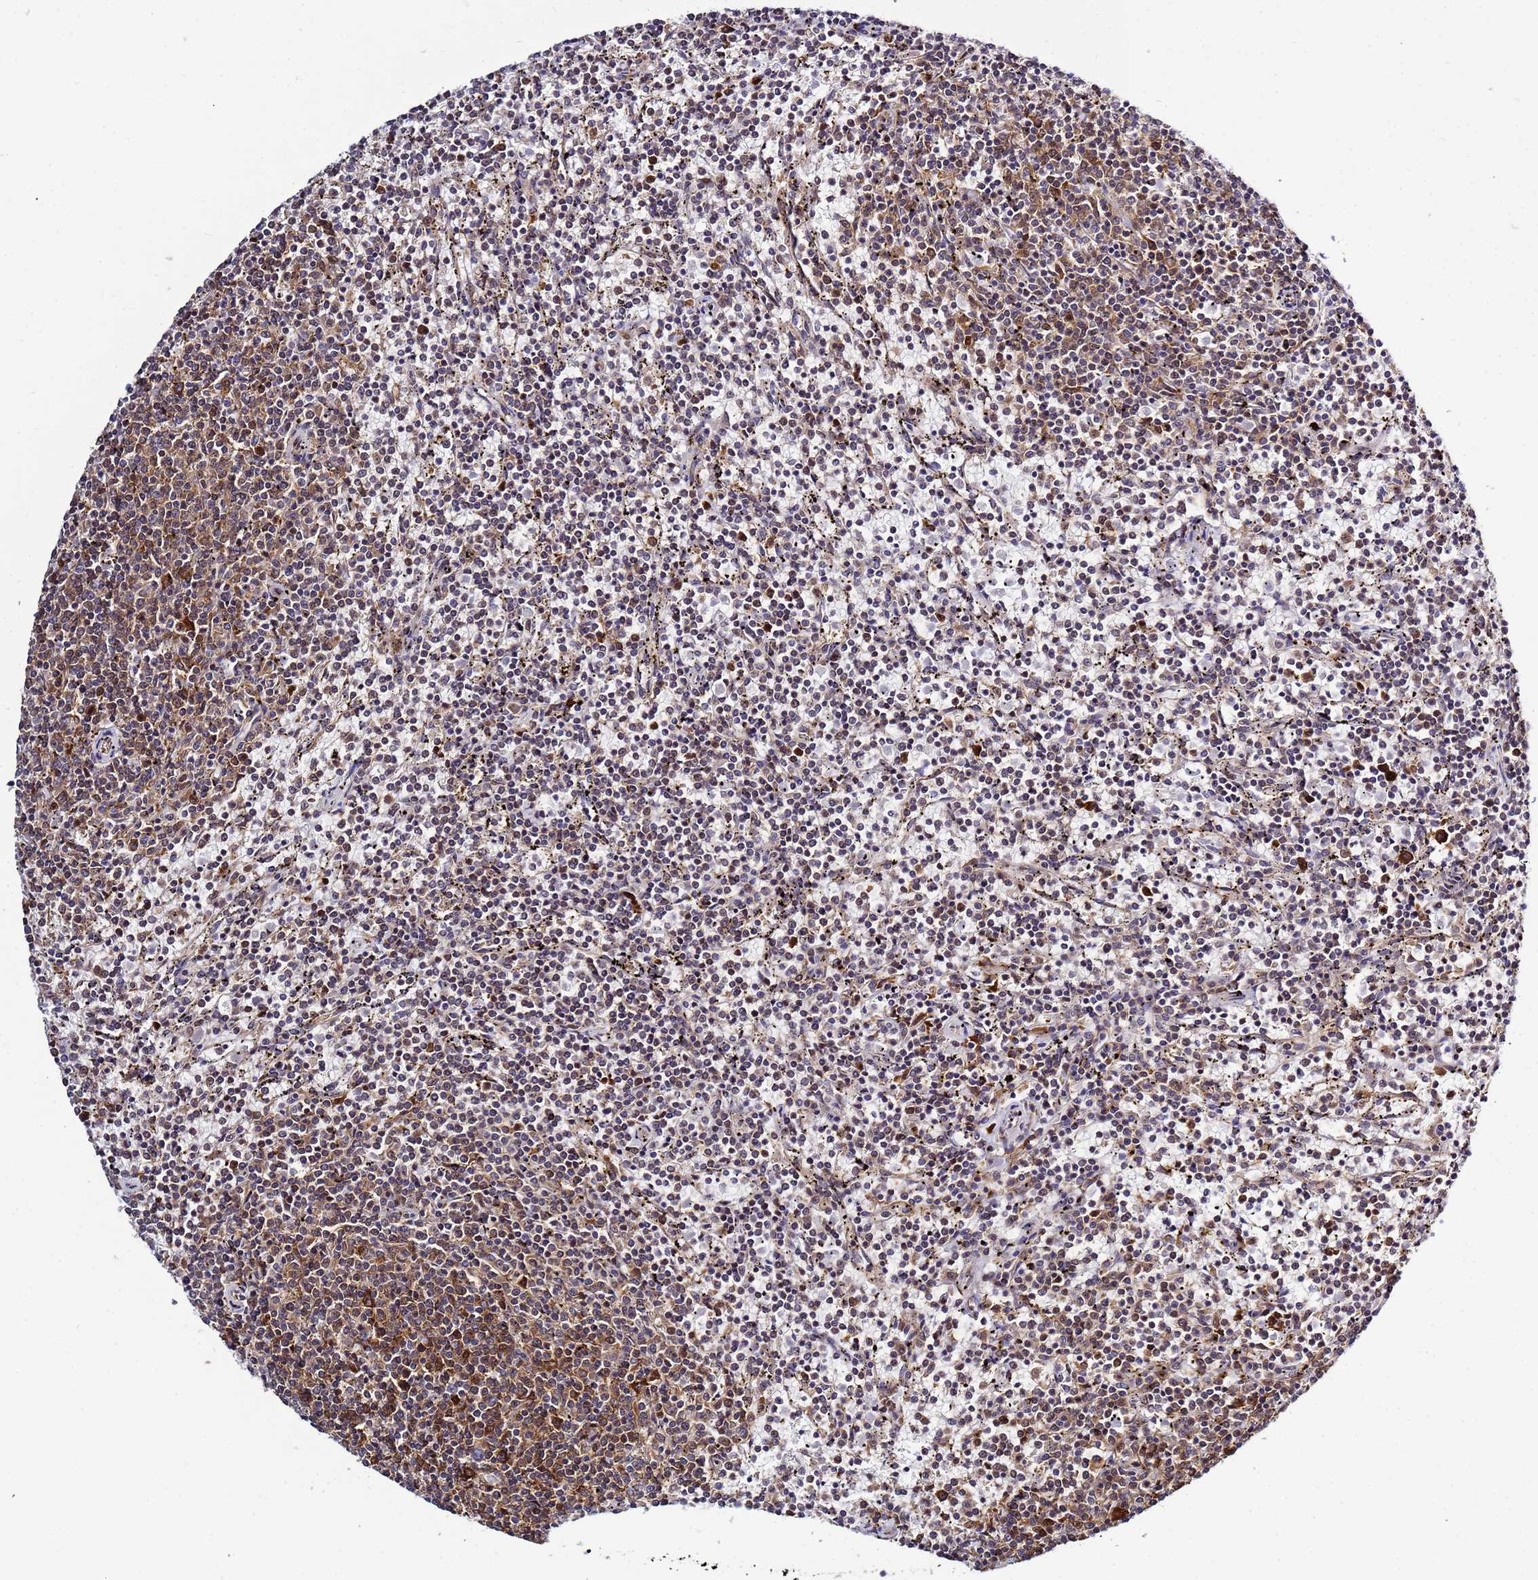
{"staining": {"intensity": "moderate", "quantity": "25%-75%", "location": "cytoplasmic/membranous"}, "tissue": "lymphoma", "cell_type": "Tumor cells", "image_type": "cancer", "snomed": [{"axis": "morphology", "description": "Malignant lymphoma, non-Hodgkin's type, Low grade"}, {"axis": "topography", "description": "Spleen"}], "caption": "Moderate cytoplasmic/membranous expression for a protein is seen in approximately 25%-75% of tumor cells of malignant lymphoma, non-Hodgkin's type (low-grade) using immunohistochemistry.", "gene": "NOL8", "patient": {"sex": "female", "age": 50}}